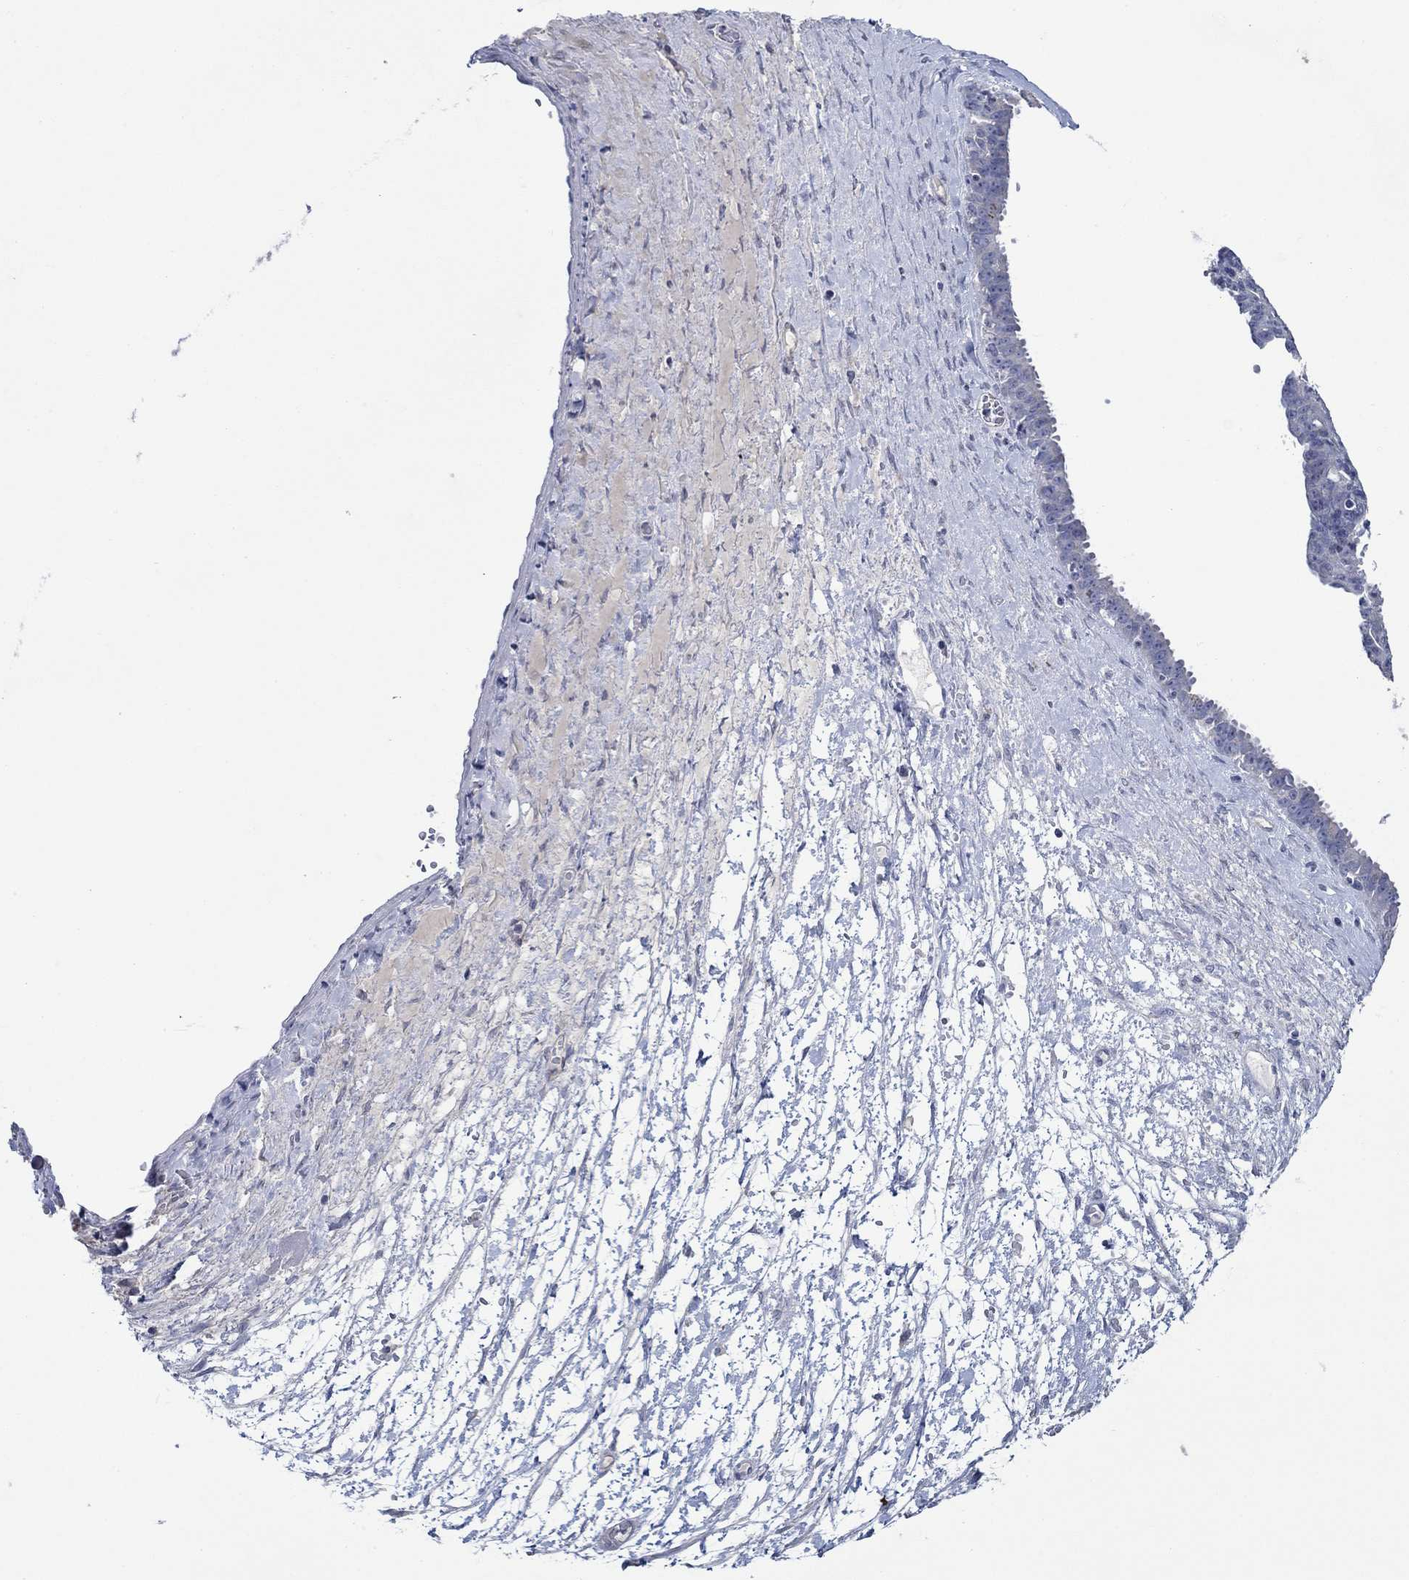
{"staining": {"intensity": "negative", "quantity": "none", "location": "none"}, "tissue": "ovarian cancer", "cell_type": "Tumor cells", "image_type": "cancer", "snomed": [{"axis": "morphology", "description": "Cystadenocarcinoma, serous, NOS"}, {"axis": "topography", "description": "Ovary"}], "caption": "An immunohistochemistry image of ovarian cancer (serous cystadenocarcinoma) is shown. There is no staining in tumor cells of ovarian cancer (serous cystadenocarcinoma). Nuclei are stained in blue.", "gene": "GJA5", "patient": {"sex": "female", "age": 71}}